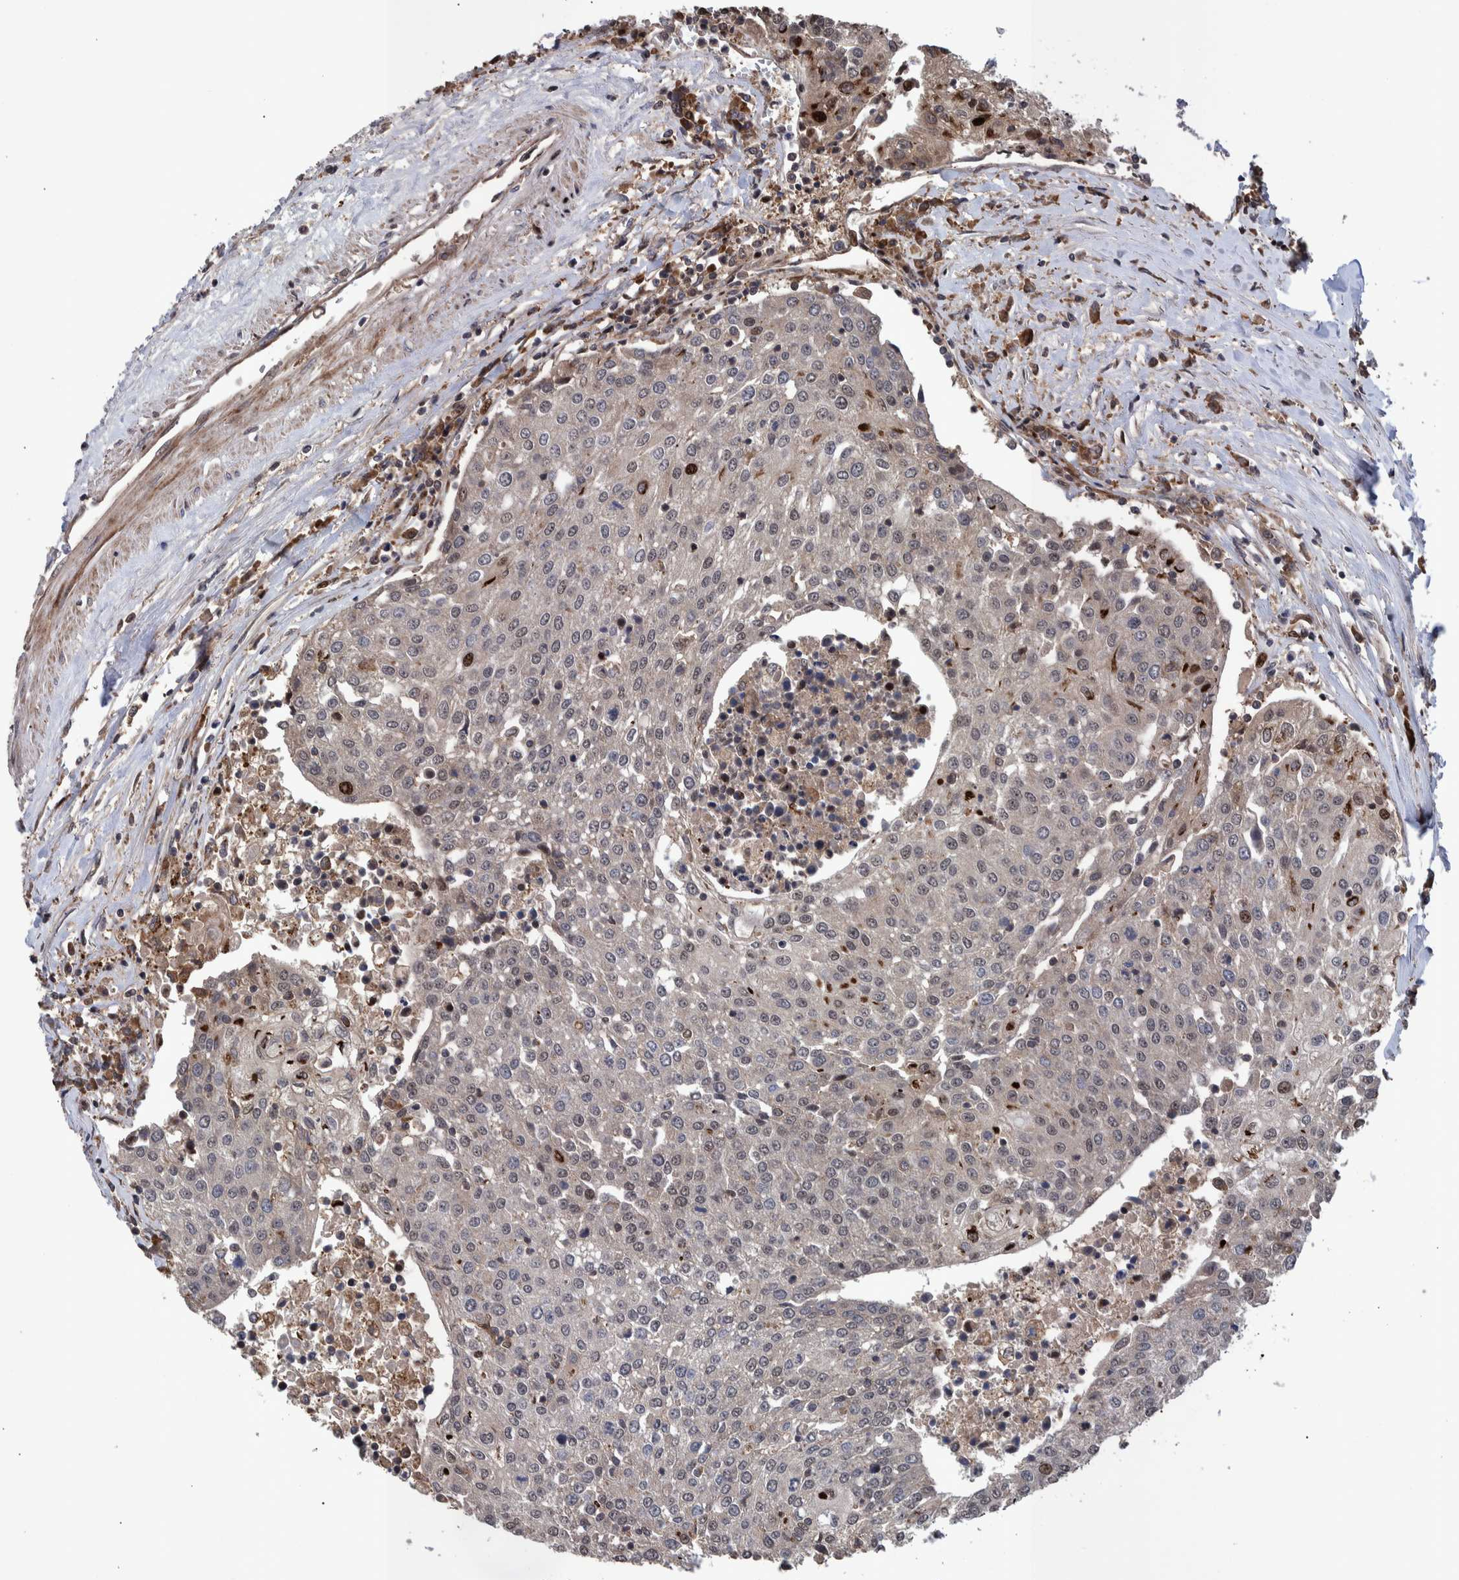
{"staining": {"intensity": "moderate", "quantity": "<25%", "location": "nuclear"}, "tissue": "urothelial cancer", "cell_type": "Tumor cells", "image_type": "cancer", "snomed": [{"axis": "morphology", "description": "Urothelial carcinoma, High grade"}, {"axis": "topography", "description": "Urinary bladder"}], "caption": "Moderate nuclear staining is present in approximately <25% of tumor cells in urothelial cancer.", "gene": "SHISA6", "patient": {"sex": "female", "age": 85}}